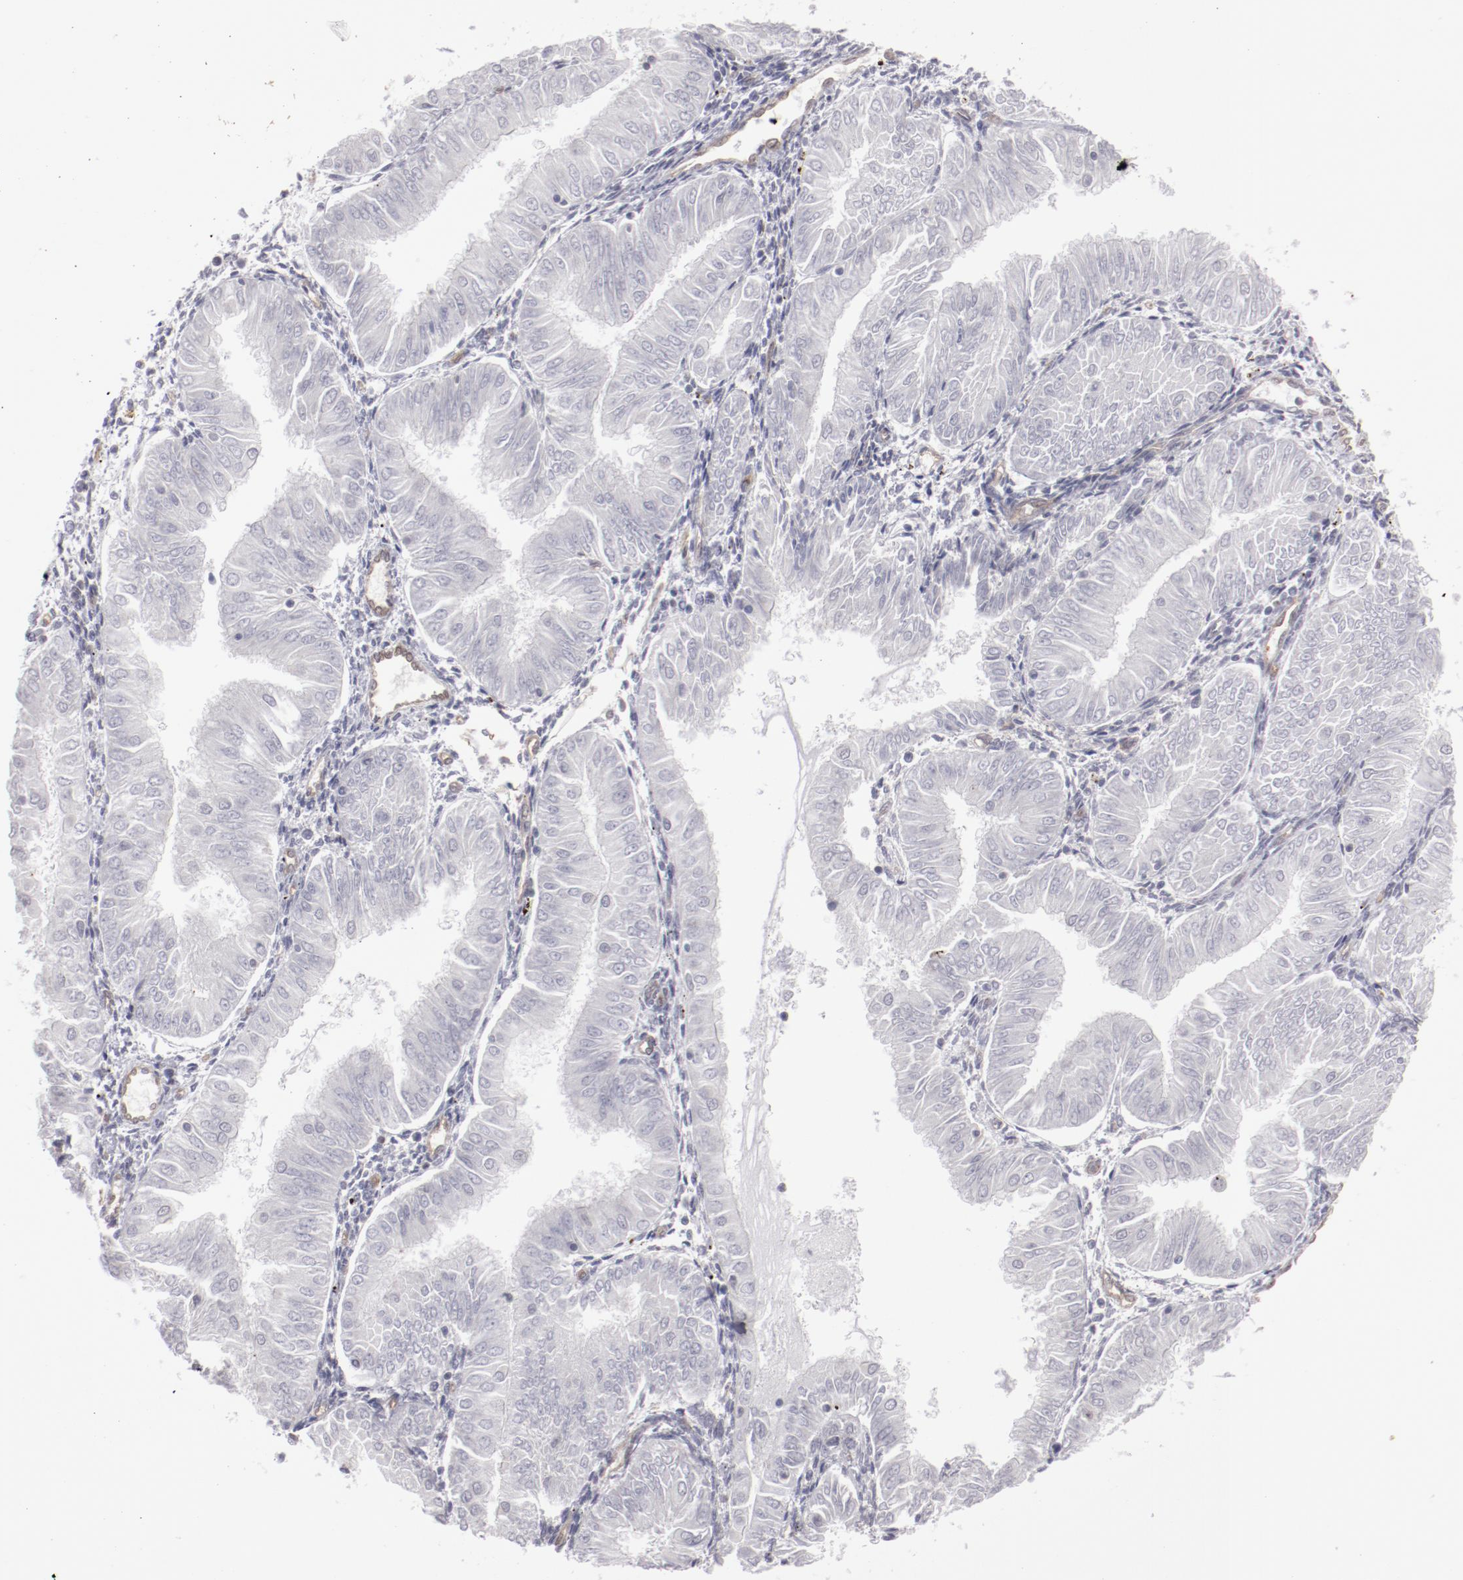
{"staining": {"intensity": "negative", "quantity": "none", "location": "none"}, "tissue": "endometrial cancer", "cell_type": "Tumor cells", "image_type": "cancer", "snomed": [{"axis": "morphology", "description": "Adenocarcinoma, NOS"}, {"axis": "topography", "description": "Endometrium"}], "caption": "Immunohistochemical staining of human endometrial adenocarcinoma demonstrates no significant staining in tumor cells. (DAB (3,3'-diaminobenzidine) immunohistochemistry with hematoxylin counter stain).", "gene": "LEF1", "patient": {"sex": "female", "age": 53}}